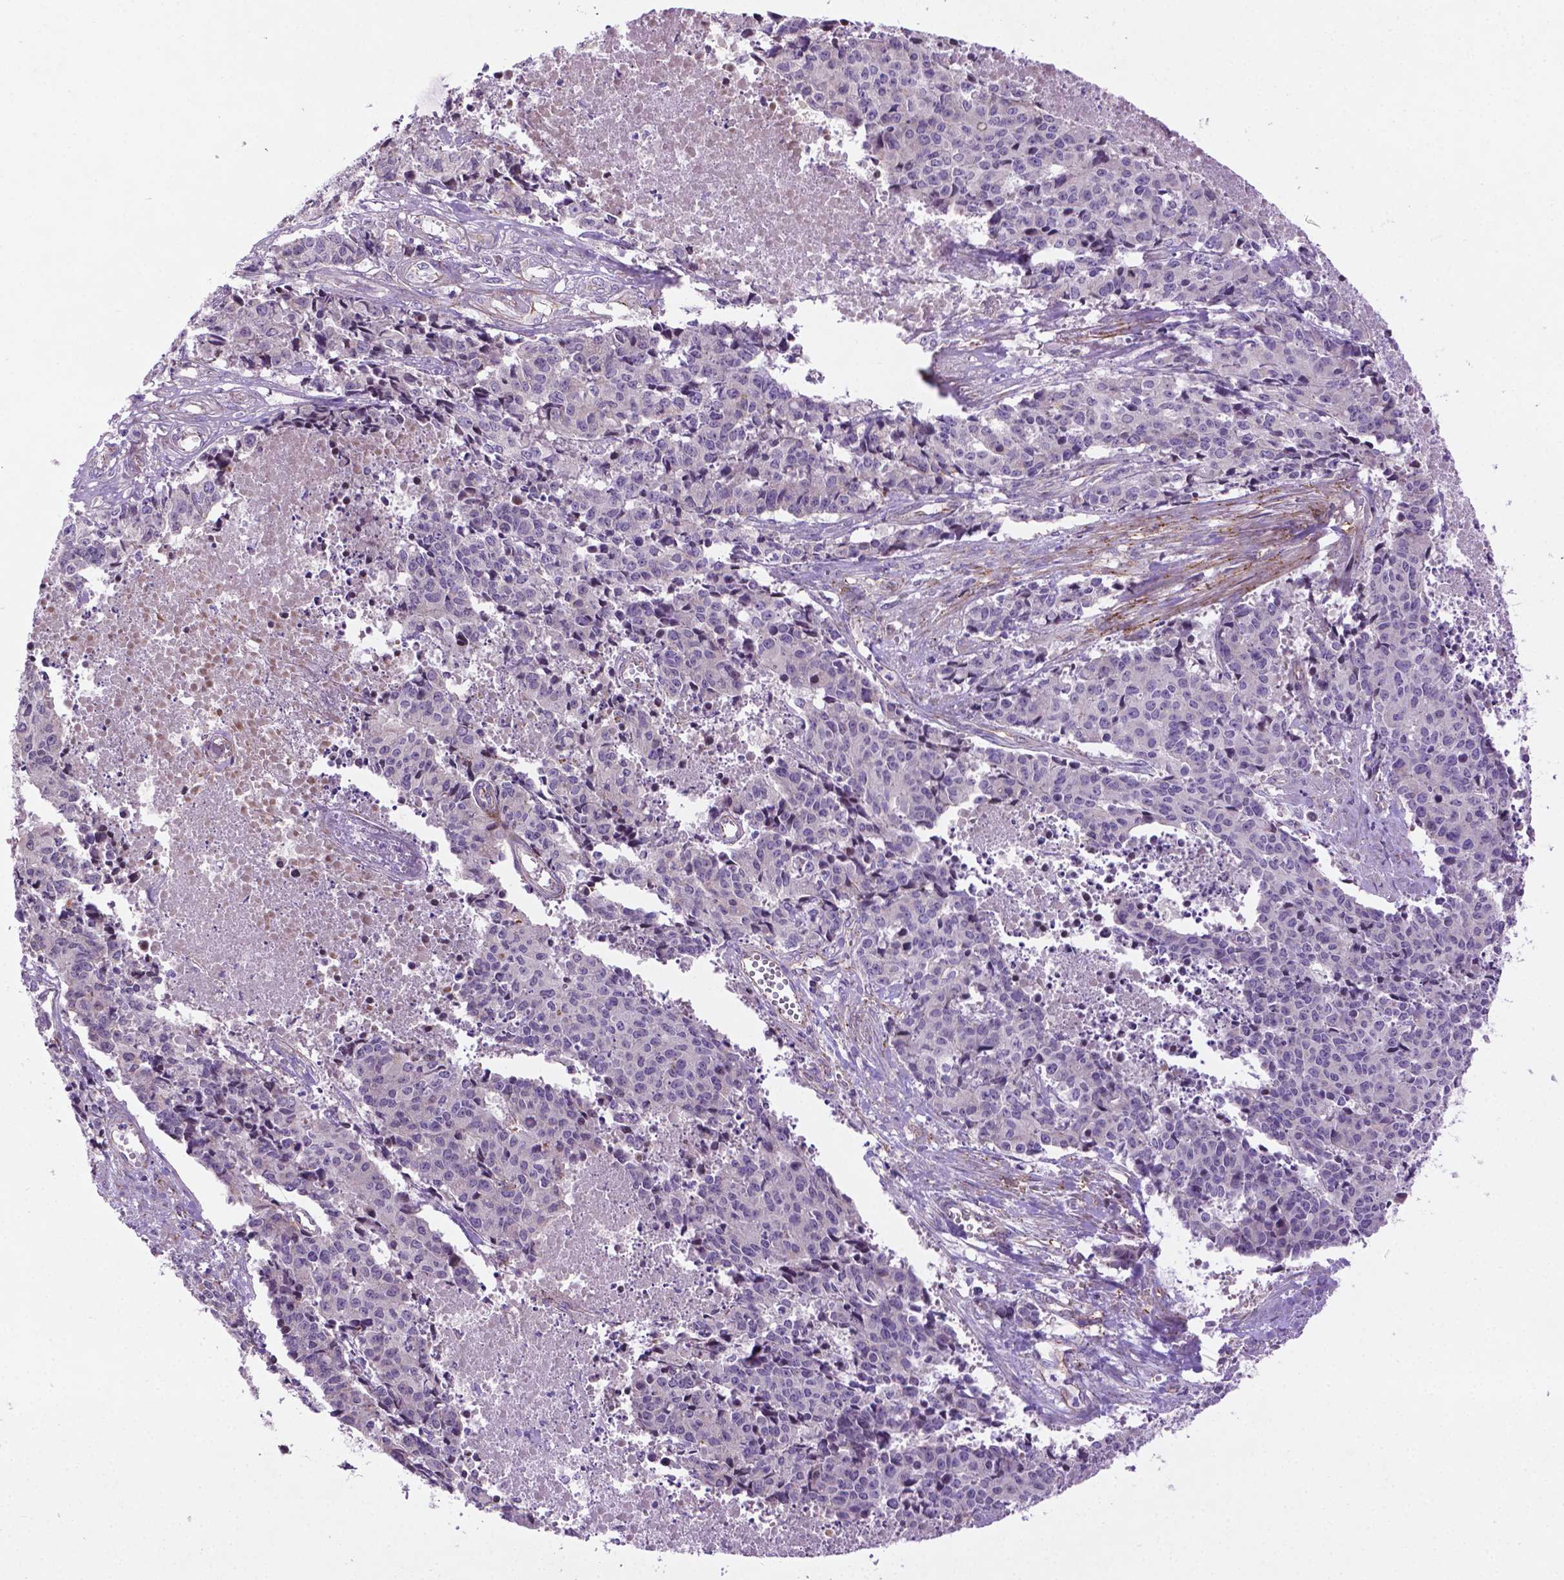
{"staining": {"intensity": "negative", "quantity": "none", "location": "none"}, "tissue": "cervical cancer", "cell_type": "Tumor cells", "image_type": "cancer", "snomed": [{"axis": "morphology", "description": "Squamous cell carcinoma, NOS"}, {"axis": "topography", "description": "Cervix"}], "caption": "This micrograph is of cervical cancer (squamous cell carcinoma) stained with immunohistochemistry to label a protein in brown with the nuclei are counter-stained blue. There is no staining in tumor cells.", "gene": "CCER2", "patient": {"sex": "female", "age": 28}}